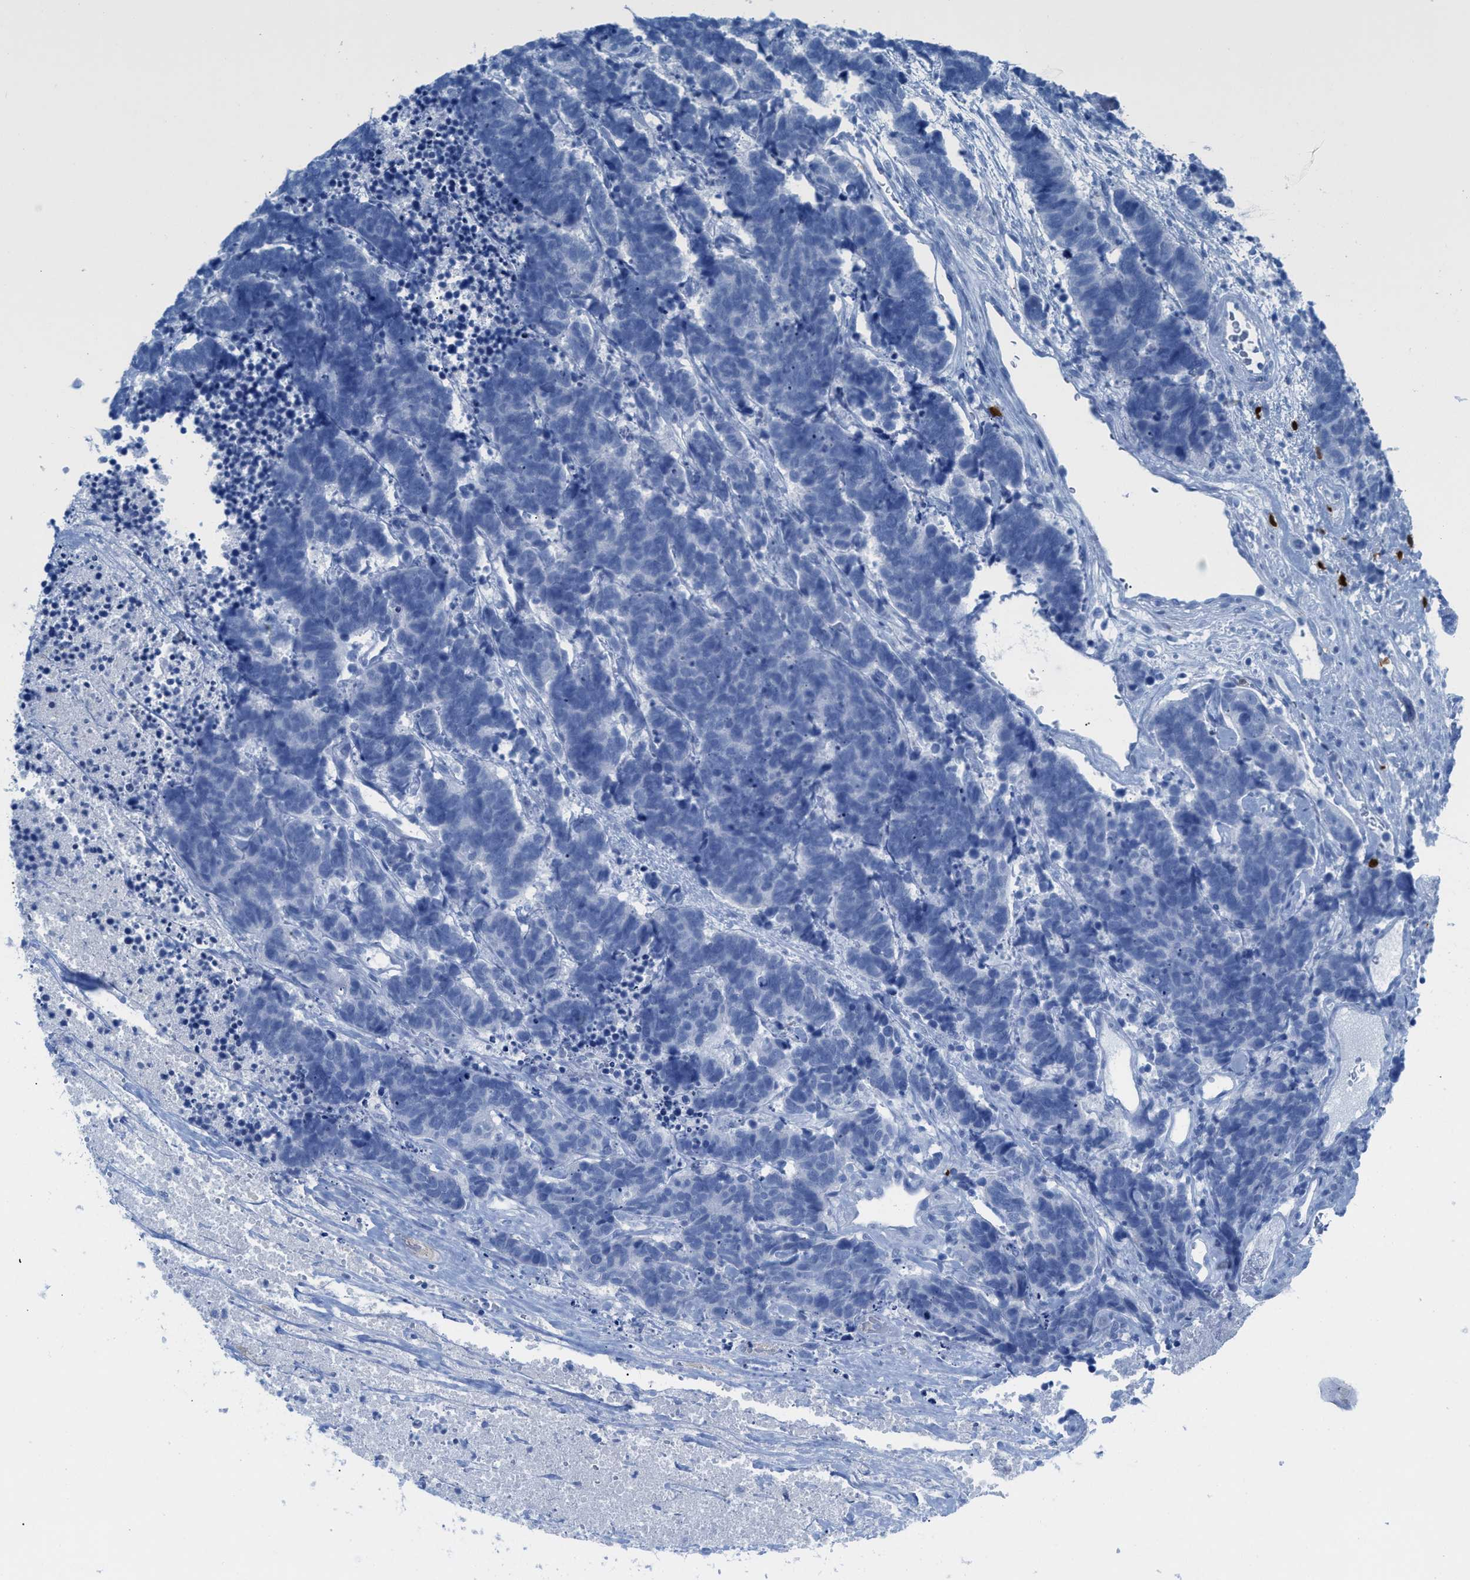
{"staining": {"intensity": "negative", "quantity": "none", "location": "none"}, "tissue": "carcinoid", "cell_type": "Tumor cells", "image_type": "cancer", "snomed": [{"axis": "morphology", "description": "Carcinoma, NOS"}, {"axis": "morphology", "description": "Carcinoid, malignant, NOS"}, {"axis": "topography", "description": "Urinary bladder"}], "caption": "Tumor cells are negative for brown protein staining in carcinoma. Nuclei are stained in blue.", "gene": "TCL1A", "patient": {"sex": "male", "age": 57}}